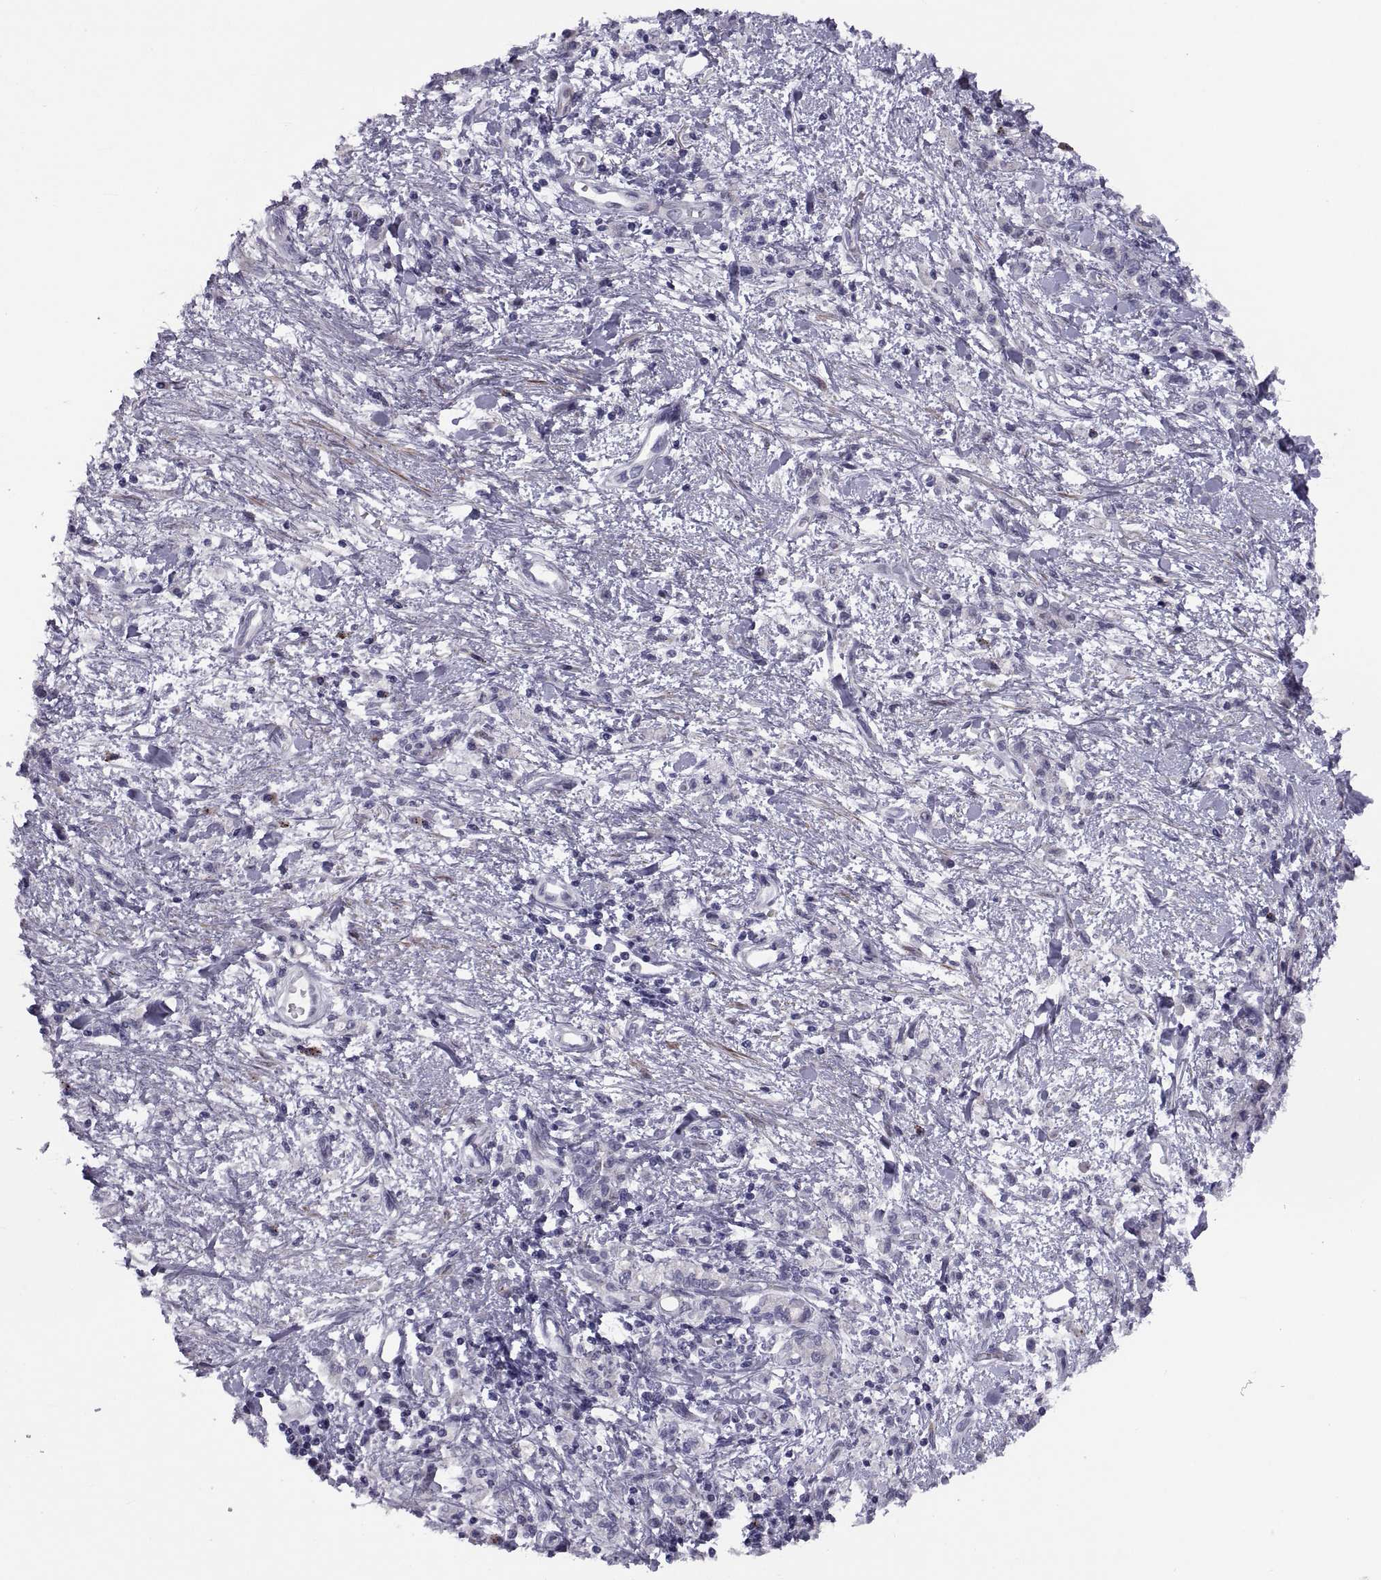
{"staining": {"intensity": "negative", "quantity": "none", "location": "none"}, "tissue": "stomach cancer", "cell_type": "Tumor cells", "image_type": "cancer", "snomed": [{"axis": "morphology", "description": "Adenocarcinoma, NOS"}, {"axis": "topography", "description": "Stomach"}], "caption": "IHC image of stomach adenocarcinoma stained for a protein (brown), which exhibits no expression in tumor cells. (DAB (3,3'-diaminobenzidine) immunohistochemistry (IHC) with hematoxylin counter stain).", "gene": "TMEM158", "patient": {"sex": "male", "age": 77}}